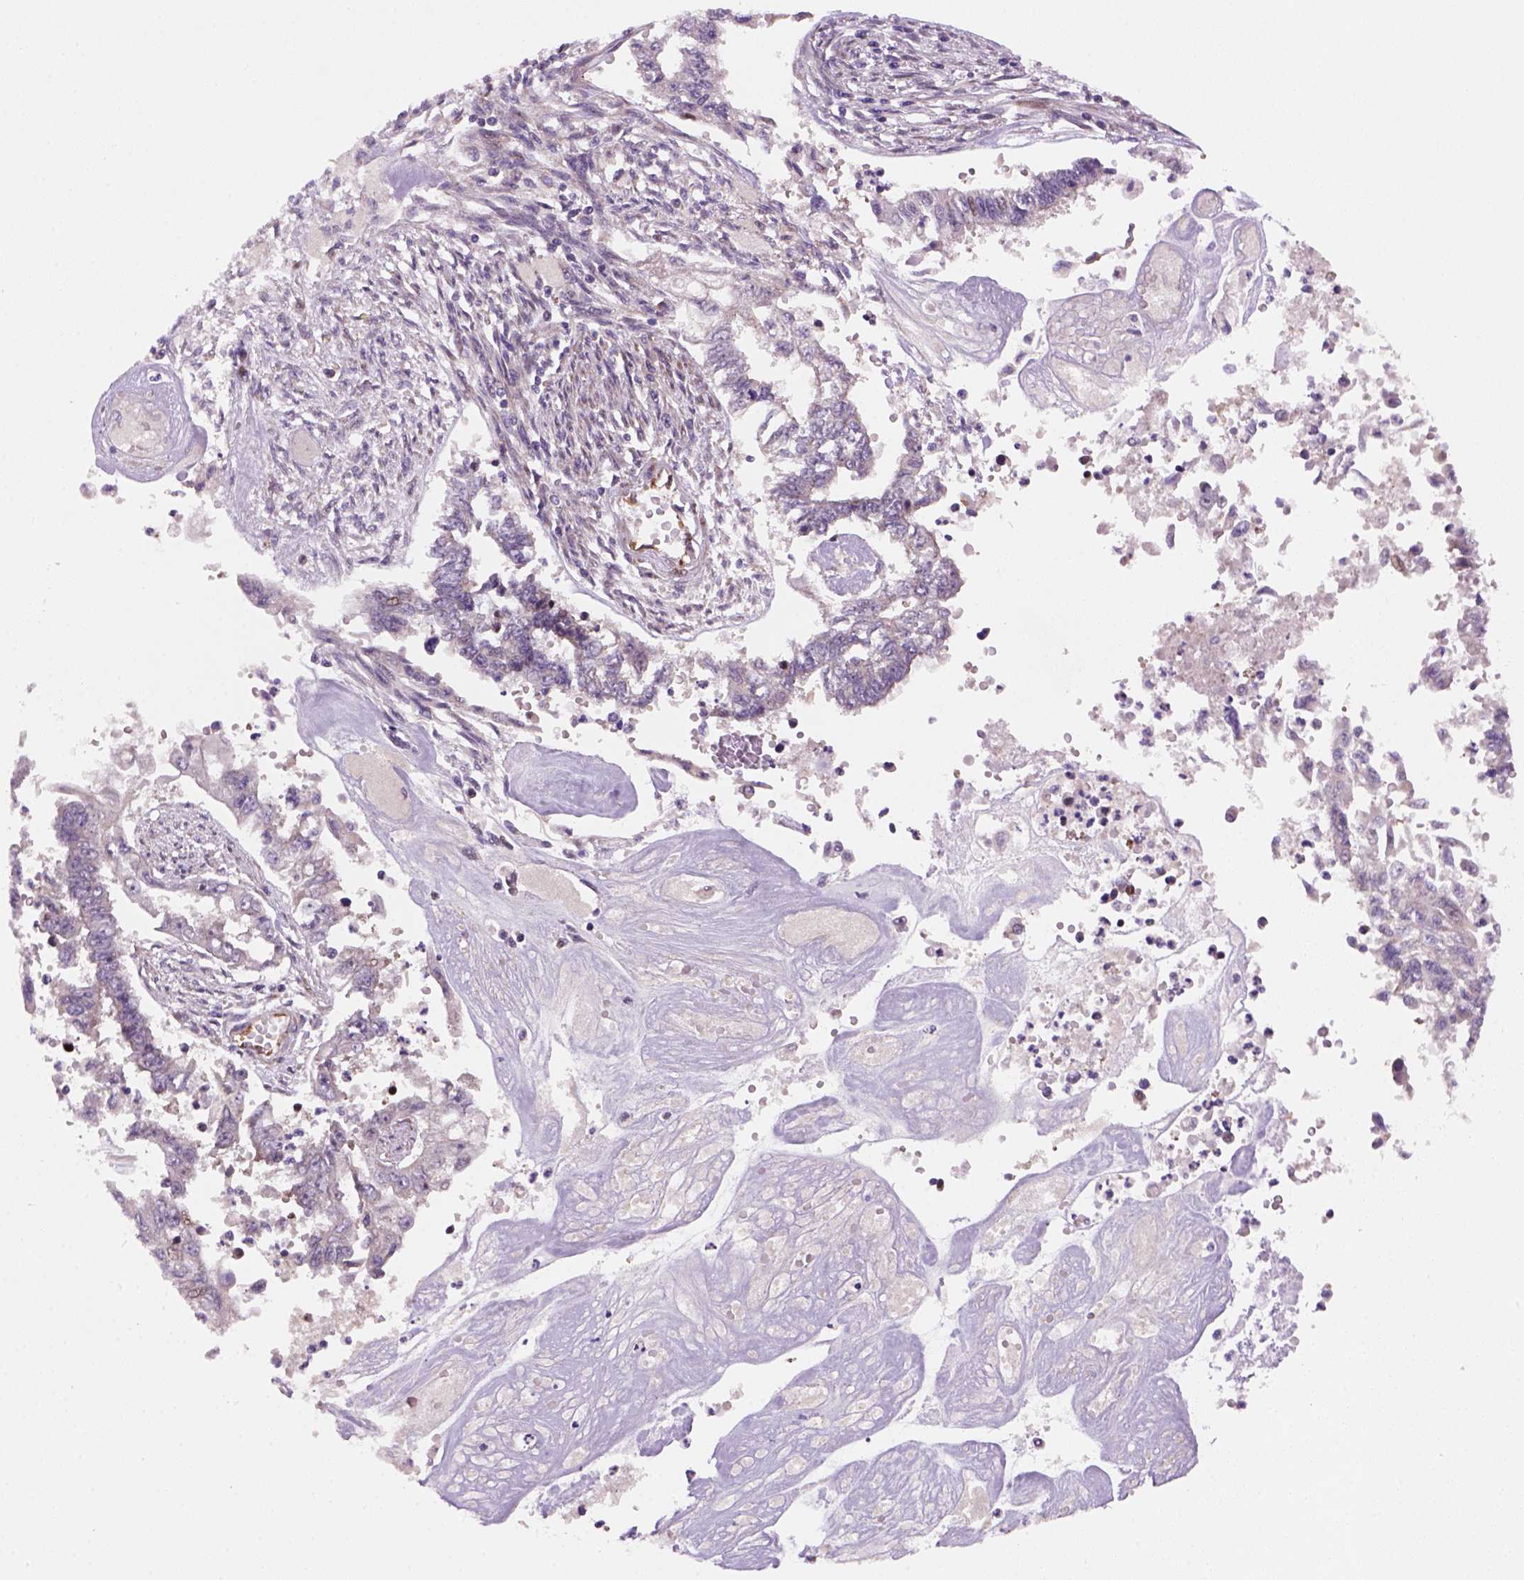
{"staining": {"intensity": "negative", "quantity": "none", "location": "none"}, "tissue": "endometrial cancer", "cell_type": "Tumor cells", "image_type": "cancer", "snomed": [{"axis": "morphology", "description": "Adenocarcinoma, NOS"}, {"axis": "topography", "description": "Uterus"}], "caption": "Photomicrograph shows no significant protein positivity in tumor cells of endometrial cancer (adenocarcinoma).", "gene": "VSTM5", "patient": {"sex": "female", "age": 59}}